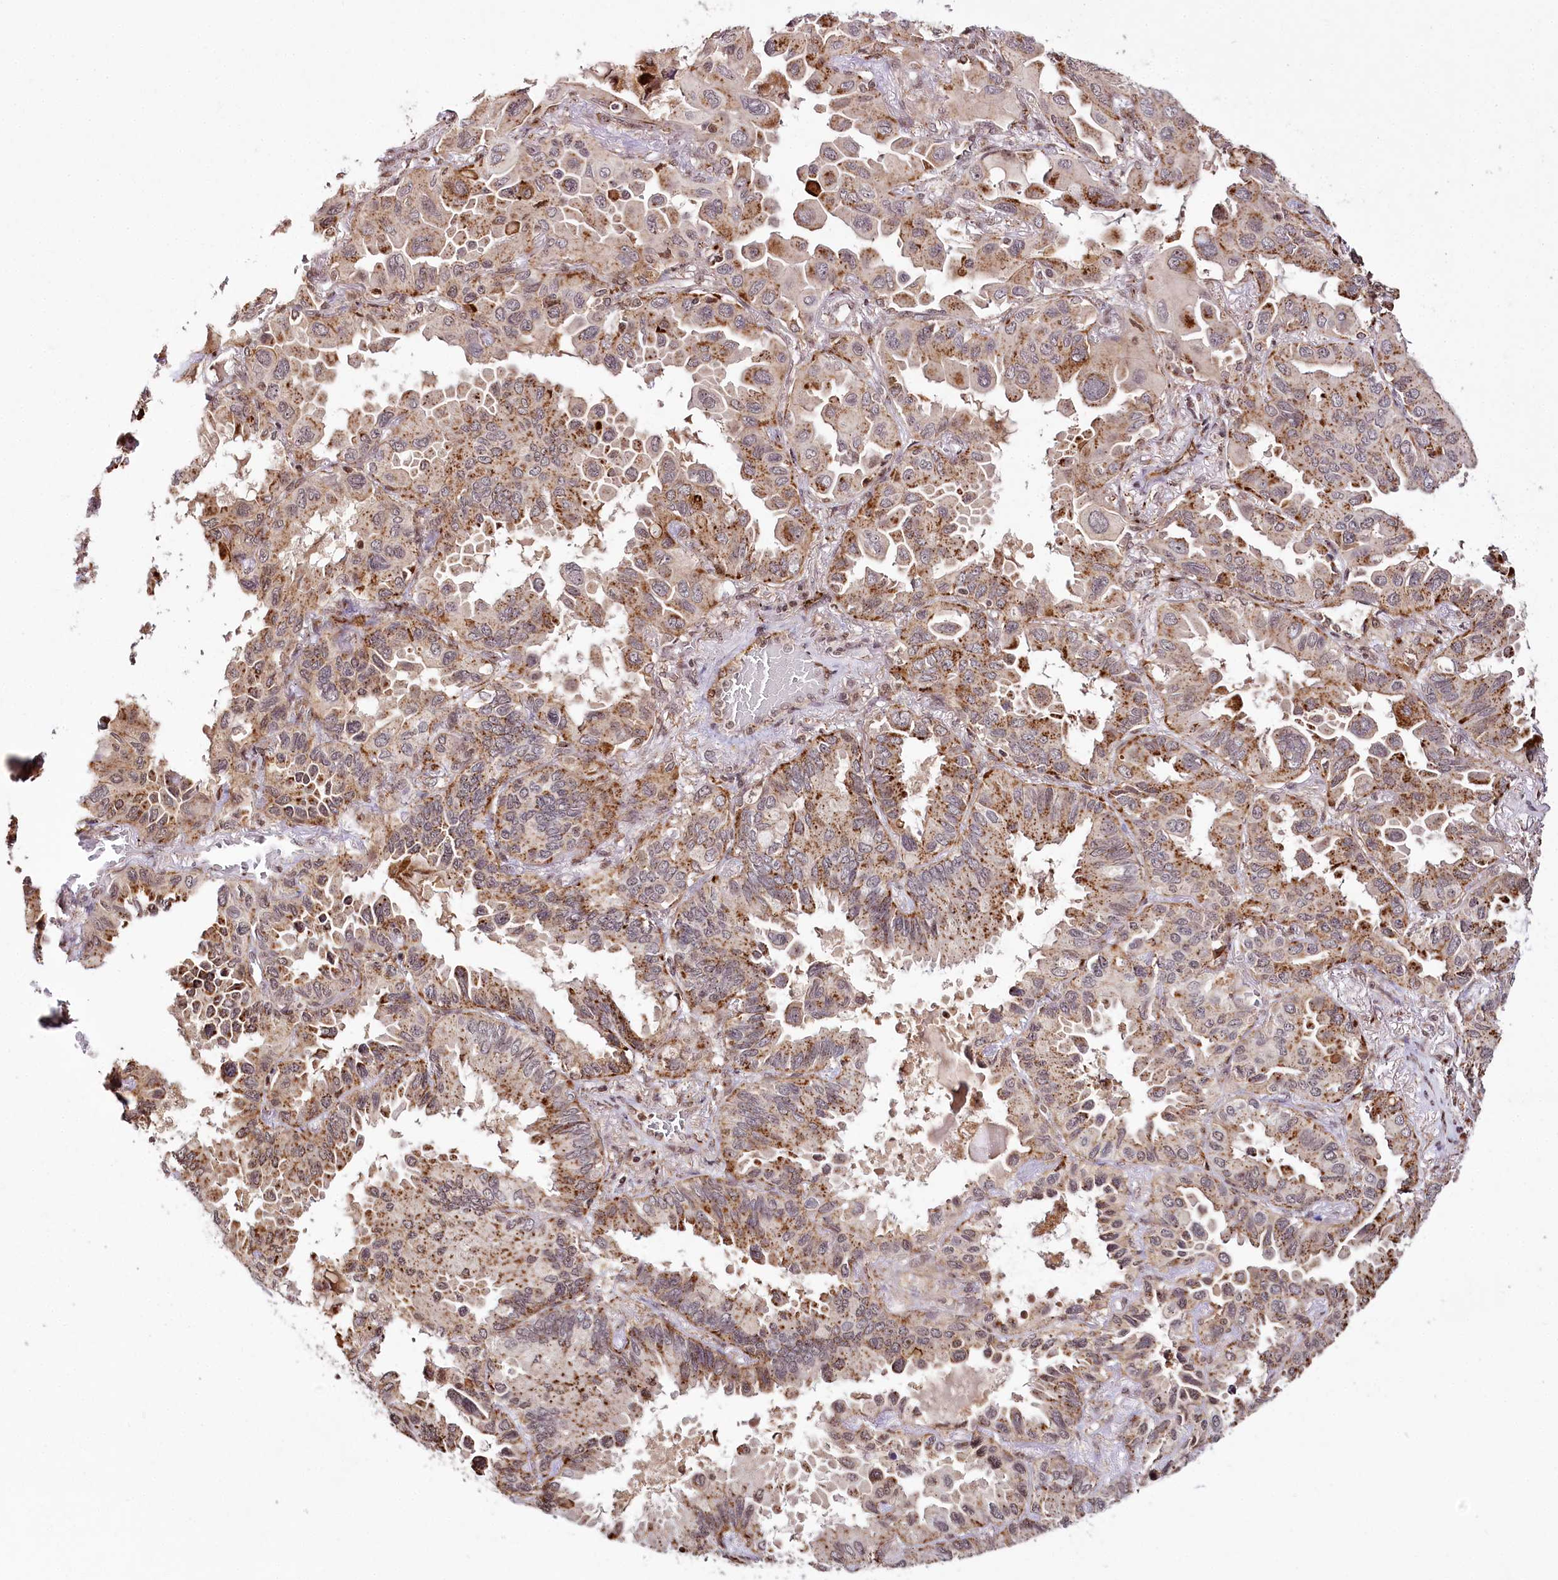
{"staining": {"intensity": "moderate", "quantity": "25%-75%", "location": "cytoplasmic/membranous,nuclear"}, "tissue": "lung cancer", "cell_type": "Tumor cells", "image_type": "cancer", "snomed": [{"axis": "morphology", "description": "Adenocarcinoma, NOS"}, {"axis": "topography", "description": "Lung"}], "caption": "Immunohistochemical staining of lung cancer demonstrates medium levels of moderate cytoplasmic/membranous and nuclear staining in approximately 25%-75% of tumor cells. Immunohistochemistry (ihc) stains the protein in brown and the nuclei are stained blue.", "gene": "HOXC8", "patient": {"sex": "male", "age": 64}}